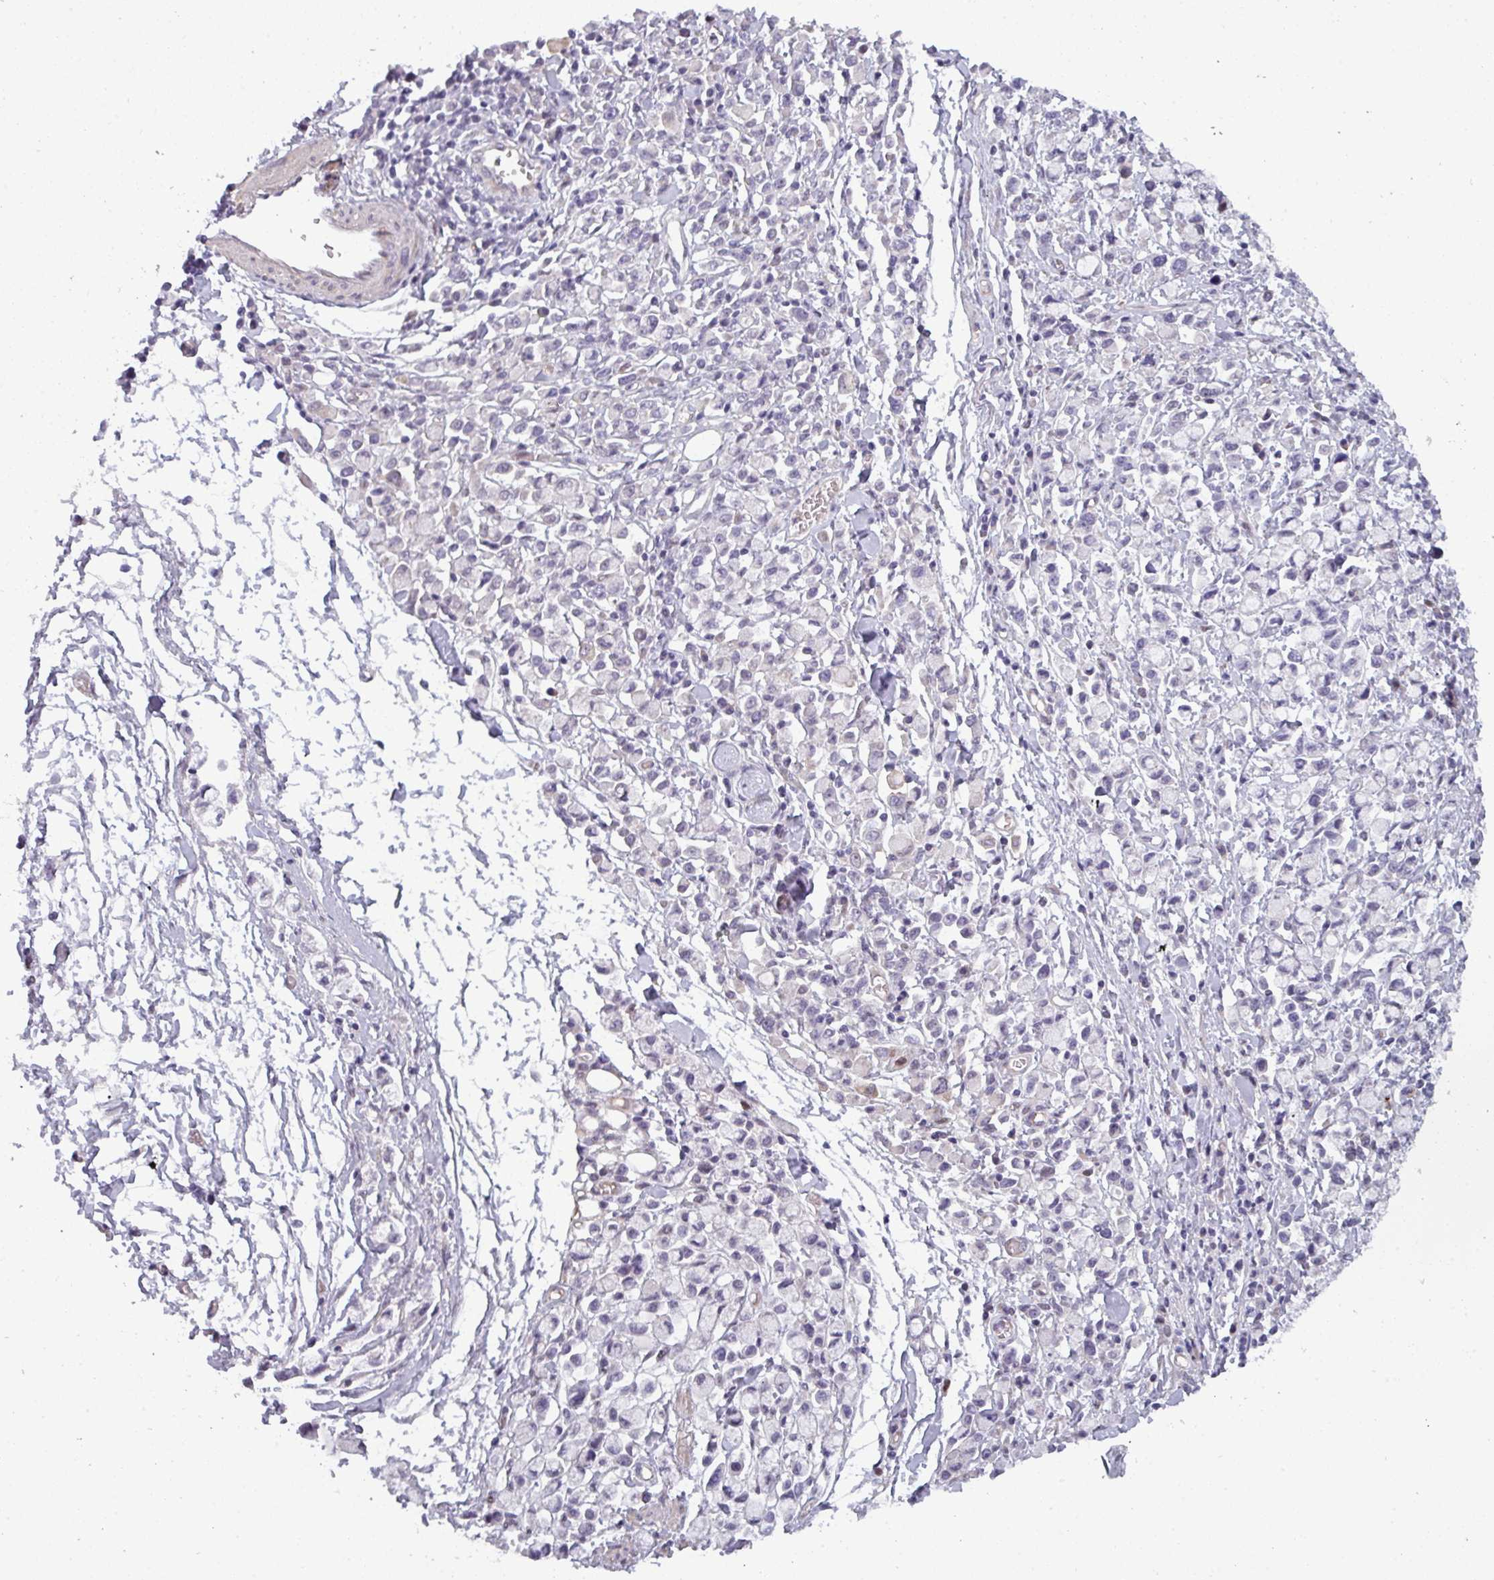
{"staining": {"intensity": "negative", "quantity": "none", "location": "none"}, "tissue": "stomach cancer", "cell_type": "Tumor cells", "image_type": "cancer", "snomed": [{"axis": "morphology", "description": "Adenocarcinoma, NOS"}, {"axis": "topography", "description": "Stomach"}], "caption": "High power microscopy micrograph of an immunohistochemistry (IHC) micrograph of stomach cancer, revealing no significant expression in tumor cells.", "gene": "PRAMEF12", "patient": {"sex": "female", "age": 81}}